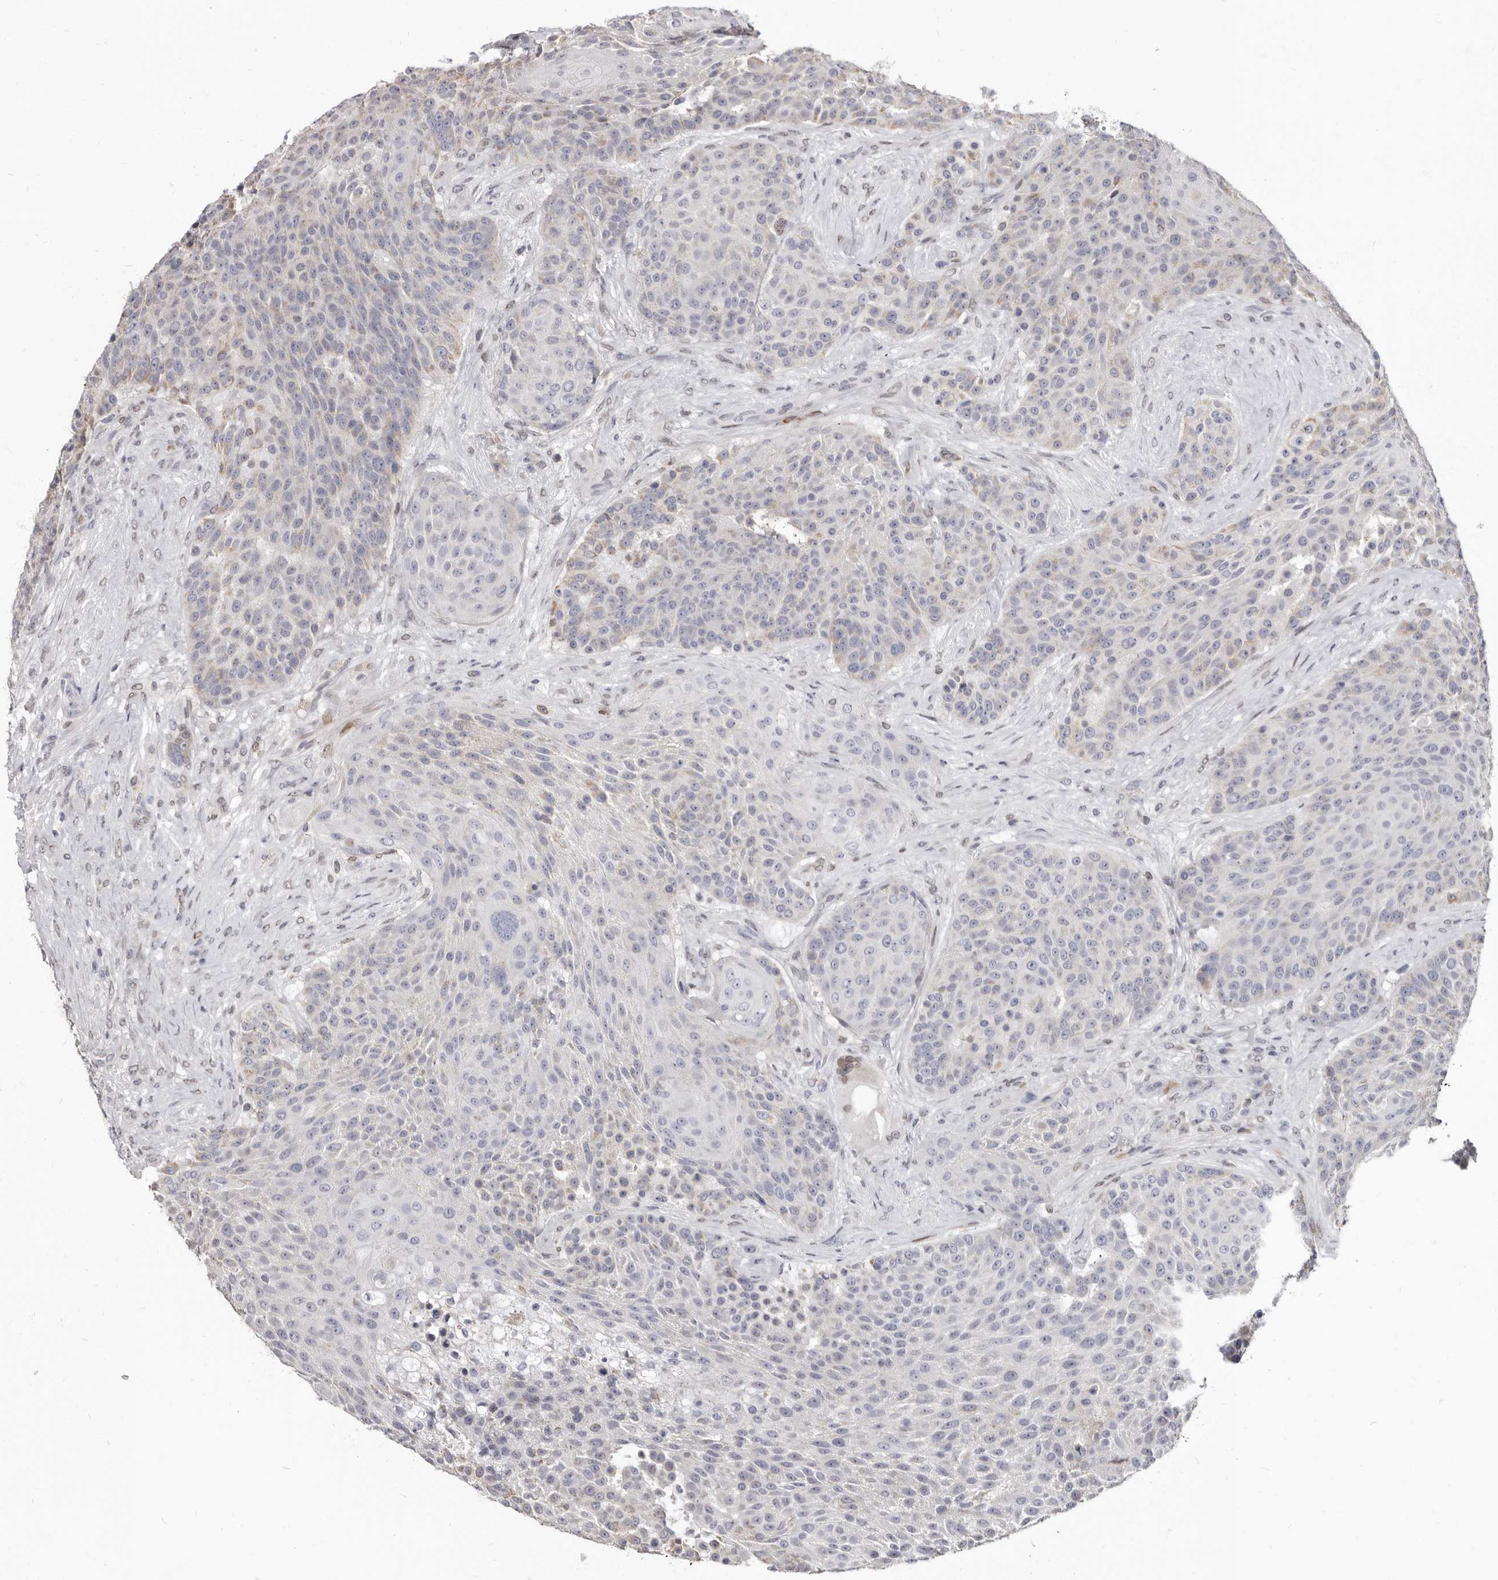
{"staining": {"intensity": "negative", "quantity": "none", "location": "none"}, "tissue": "urothelial cancer", "cell_type": "Tumor cells", "image_type": "cancer", "snomed": [{"axis": "morphology", "description": "Urothelial carcinoma, High grade"}, {"axis": "topography", "description": "Urinary bladder"}], "caption": "Immunohistochemistry image of high-grade urothelial carcinoma stained for a protein (brown), which demonstrates no positivity in tumor cells.", "gene": "MRGPRF", "patient": {"sex": "female", "age": 63}}